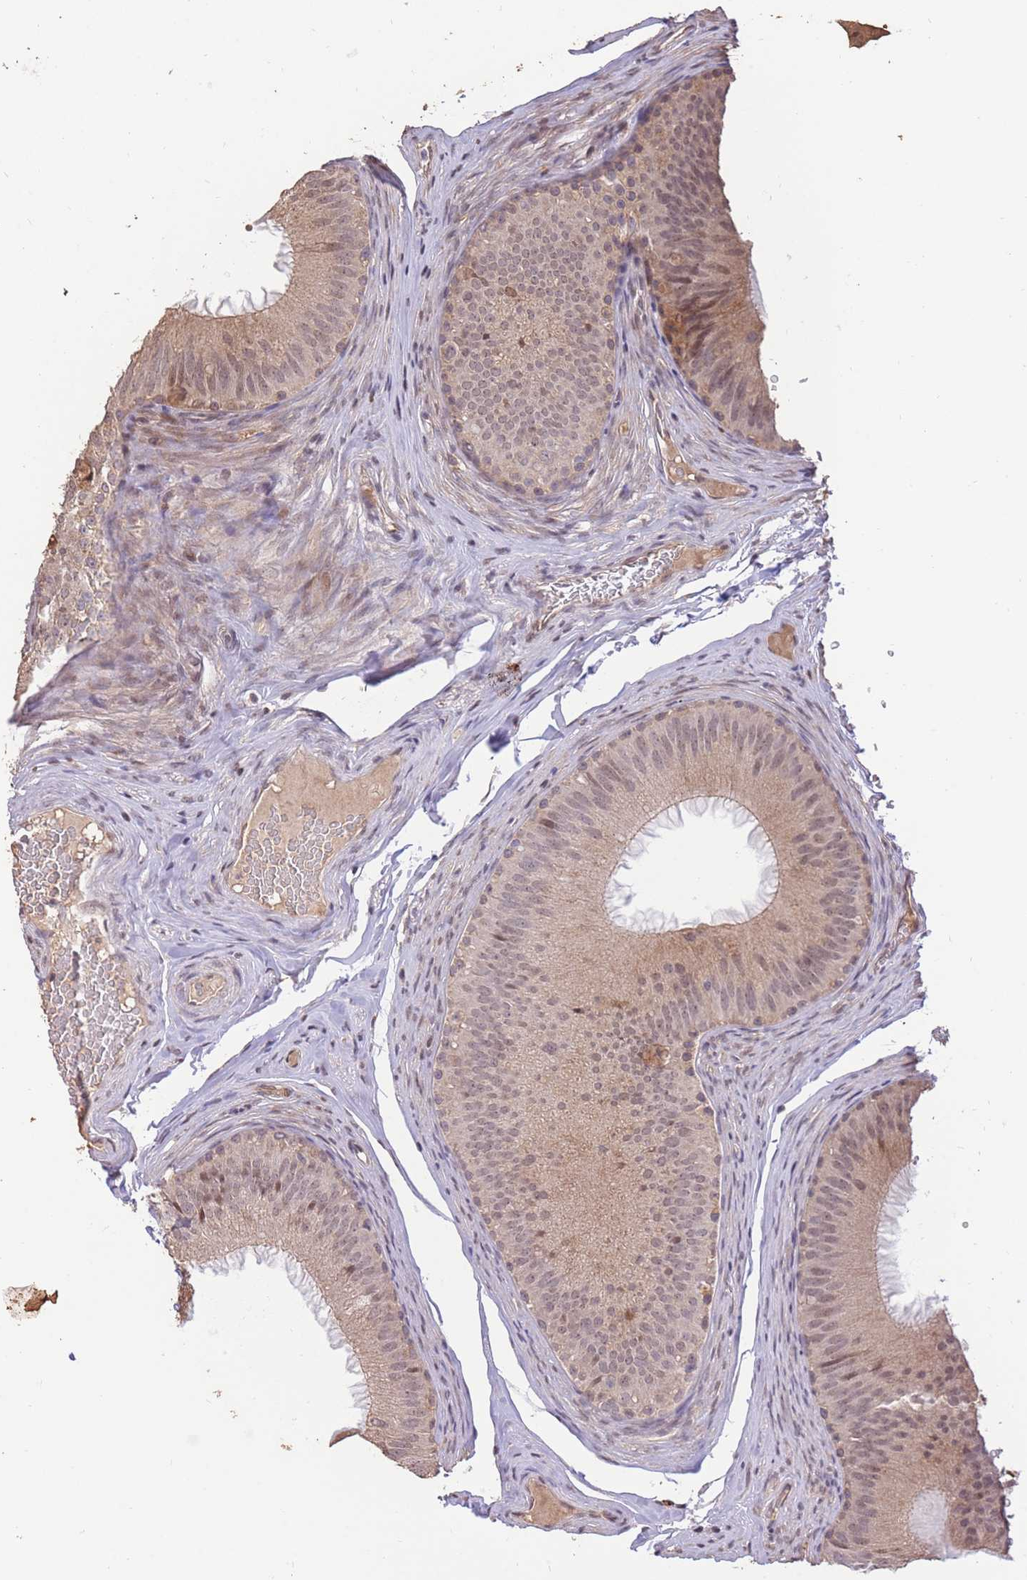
{"staining": {"intensity": "weak", "quantity": ">75%", "location": "cytoplasmic/membranous,nuclear"}, "tissue": "epididymis", "cell_type": "Glandular cells", "image_type": "normal", "snomed": [{"axis": "morphology", "description": "Normal tissue, NOS"}, {"axis": "topography", "description": "Epididymis"}], "caption": "Brown immunohistochemical staining in benign human epididymis exhibits weak cytoplasmic/membranous,nuclear staining in approximately >75% of glandular cells.", "gene": "RGS14", "patient": {"sex": "male", "age": 34}}